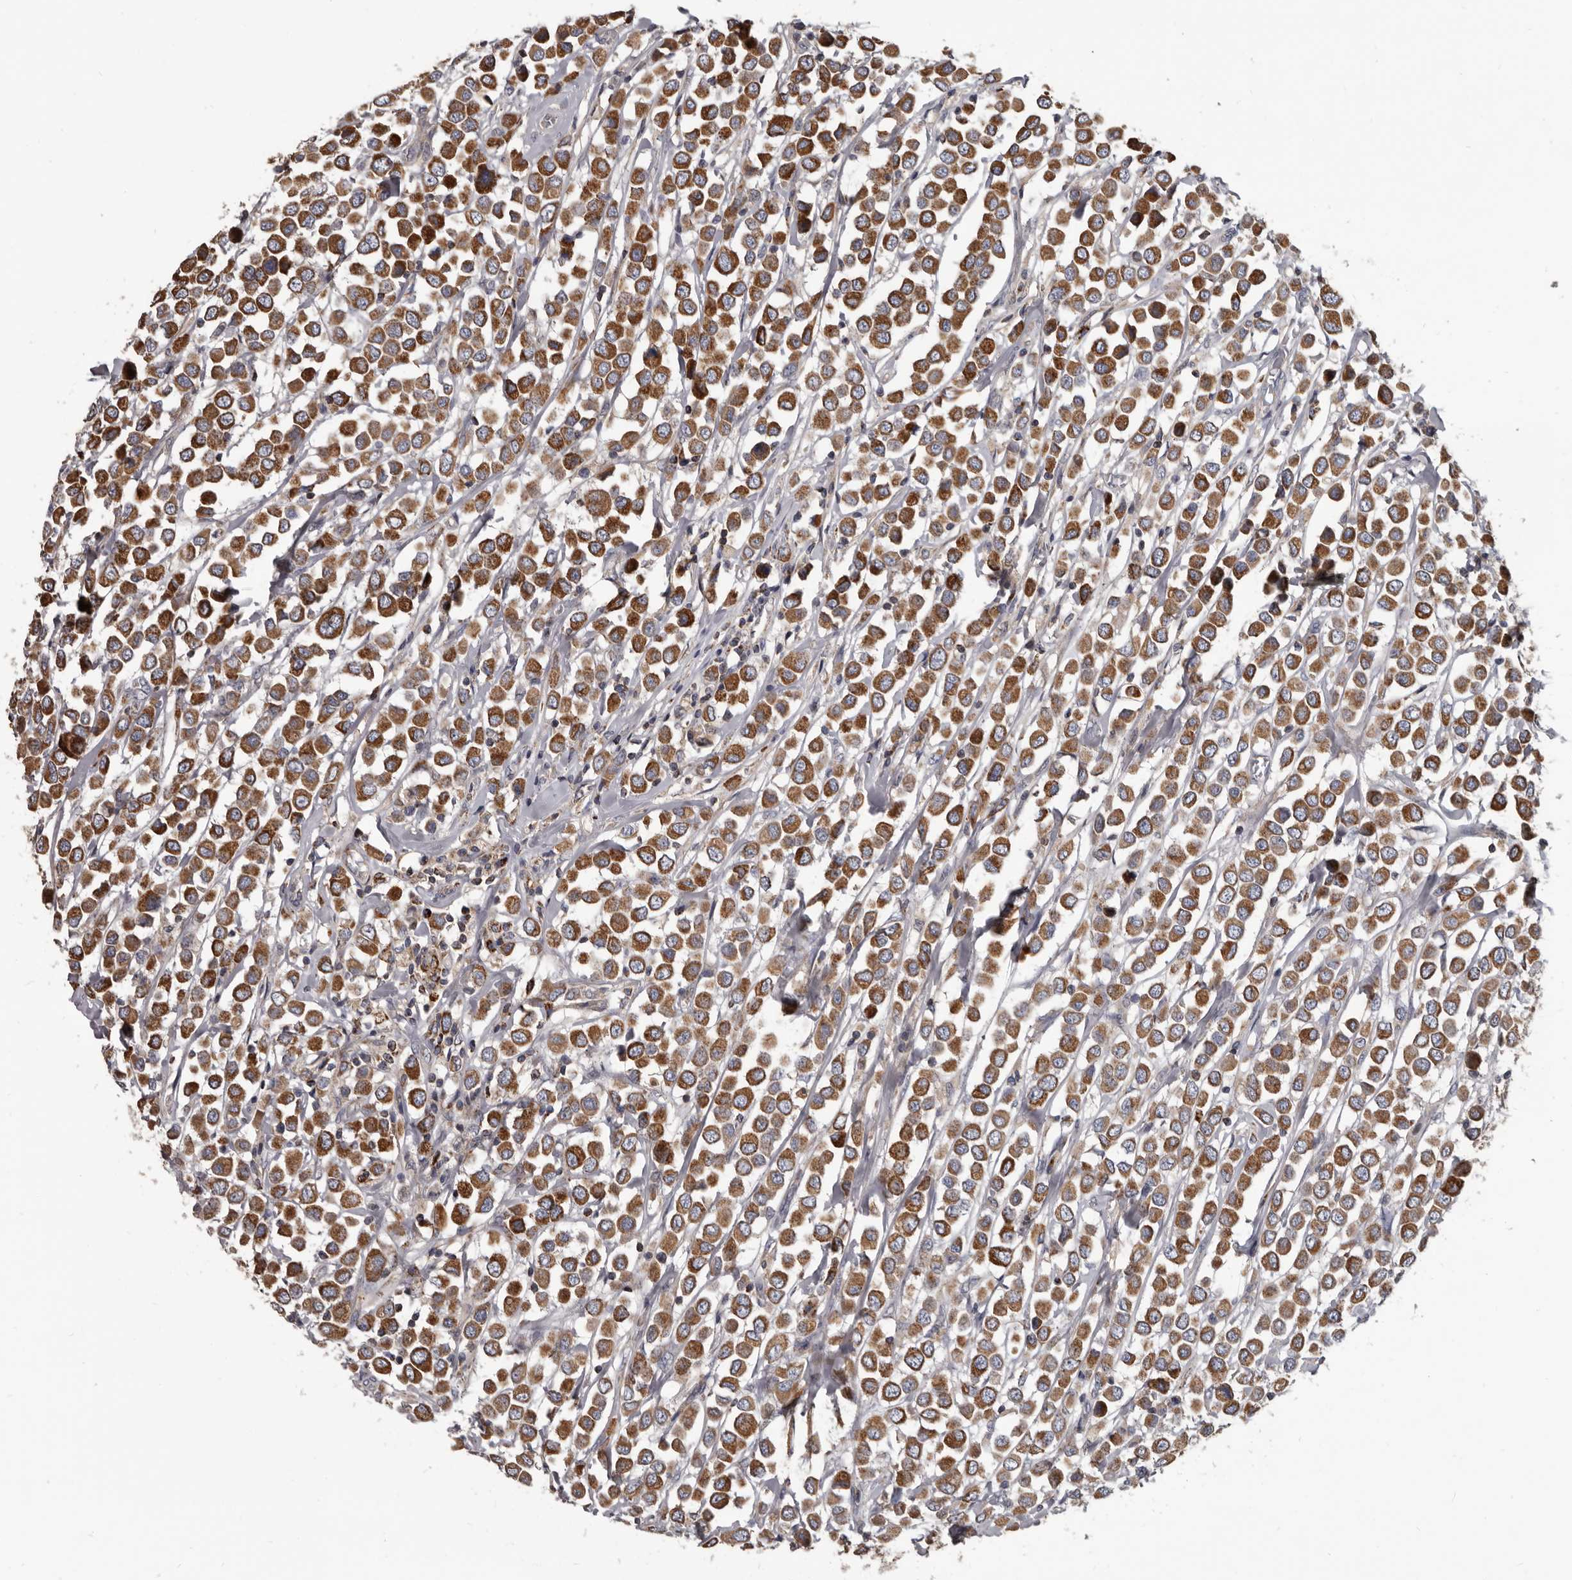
{"staining": {"intensity": "moderate", "quantity": ">75%", "location": "cytoplasmic/membranous"}, "tissue": "breast cancer", "cell_type": "Tumor cells", "image_type": "cancer", "snomed": [{"axis": "morphology", "description": "Duct carcinoma"}, {"axis": "topography", "description": "Breast"}], "caption": "This image displays immunohistochemistry staining of human intraductal carcinoma (breast), with medium moderate cytoplasmic/membranous positivity in approximately >75% of tumor cells.", "gene": "ALDH5A1", "patient": {"sex": "female", "age": 61}}